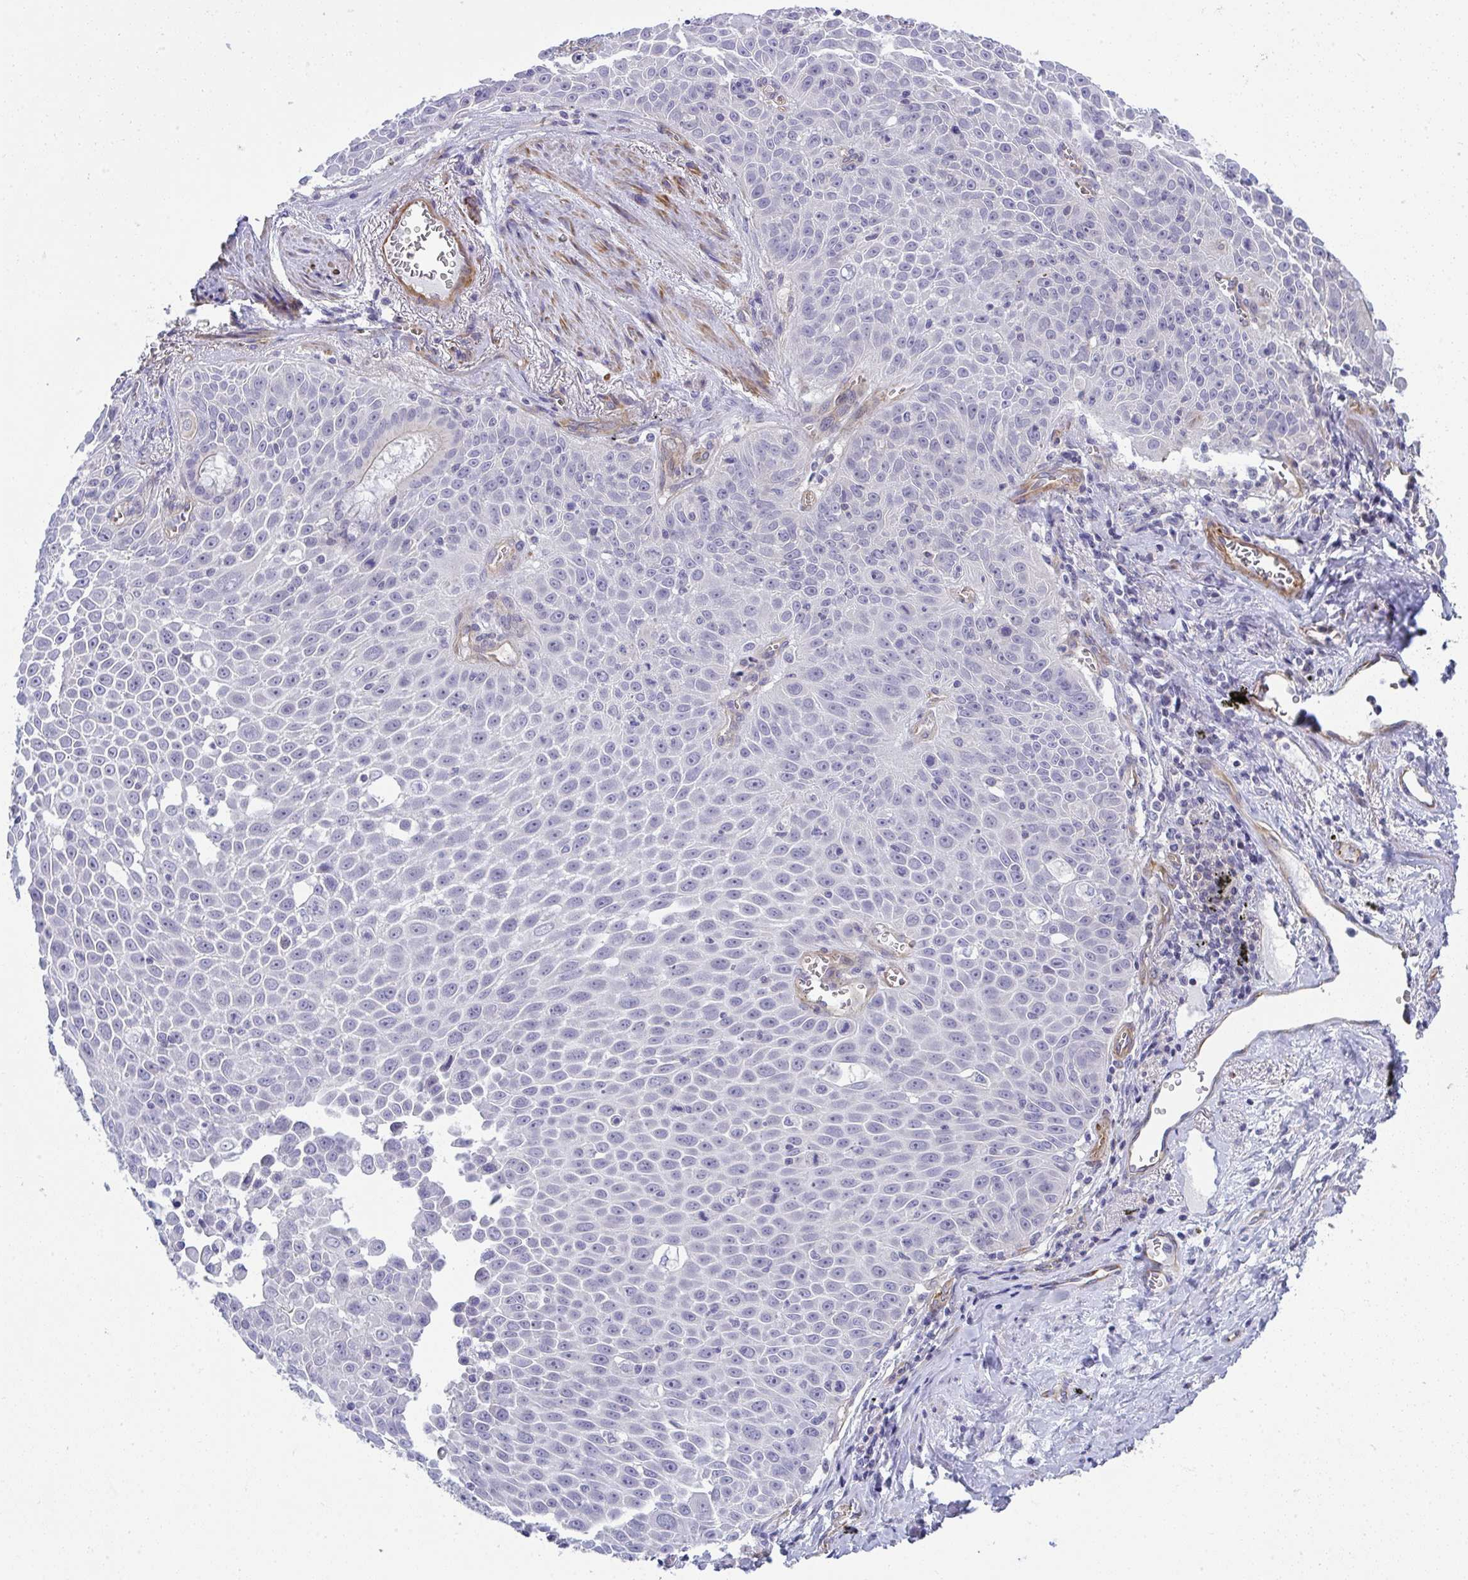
{"staining": {"intensity": "negative", "quantity": "none", "location": "none"}, "tissue": "lung cancer", "cell_type": "Tumor cells", "image_type": "cancer", "snomed": [{"axis": "morphology", "description": "Squamous cell carcinoma, NOS"}, {"axis": "morphology", "description": "Squamous cell carcinoma, metastatic, NOS"}, {"axis": "topography", "description": "Lymph node"}, {"axis": "topography", "description": "Lung"}], "caption": "Tumor cells show no significant protein expression in lung cancer (metastatic squamous cell carcinoma).", "gene": "MYL12A", "patient": {"sex": "female", "age": 62}}